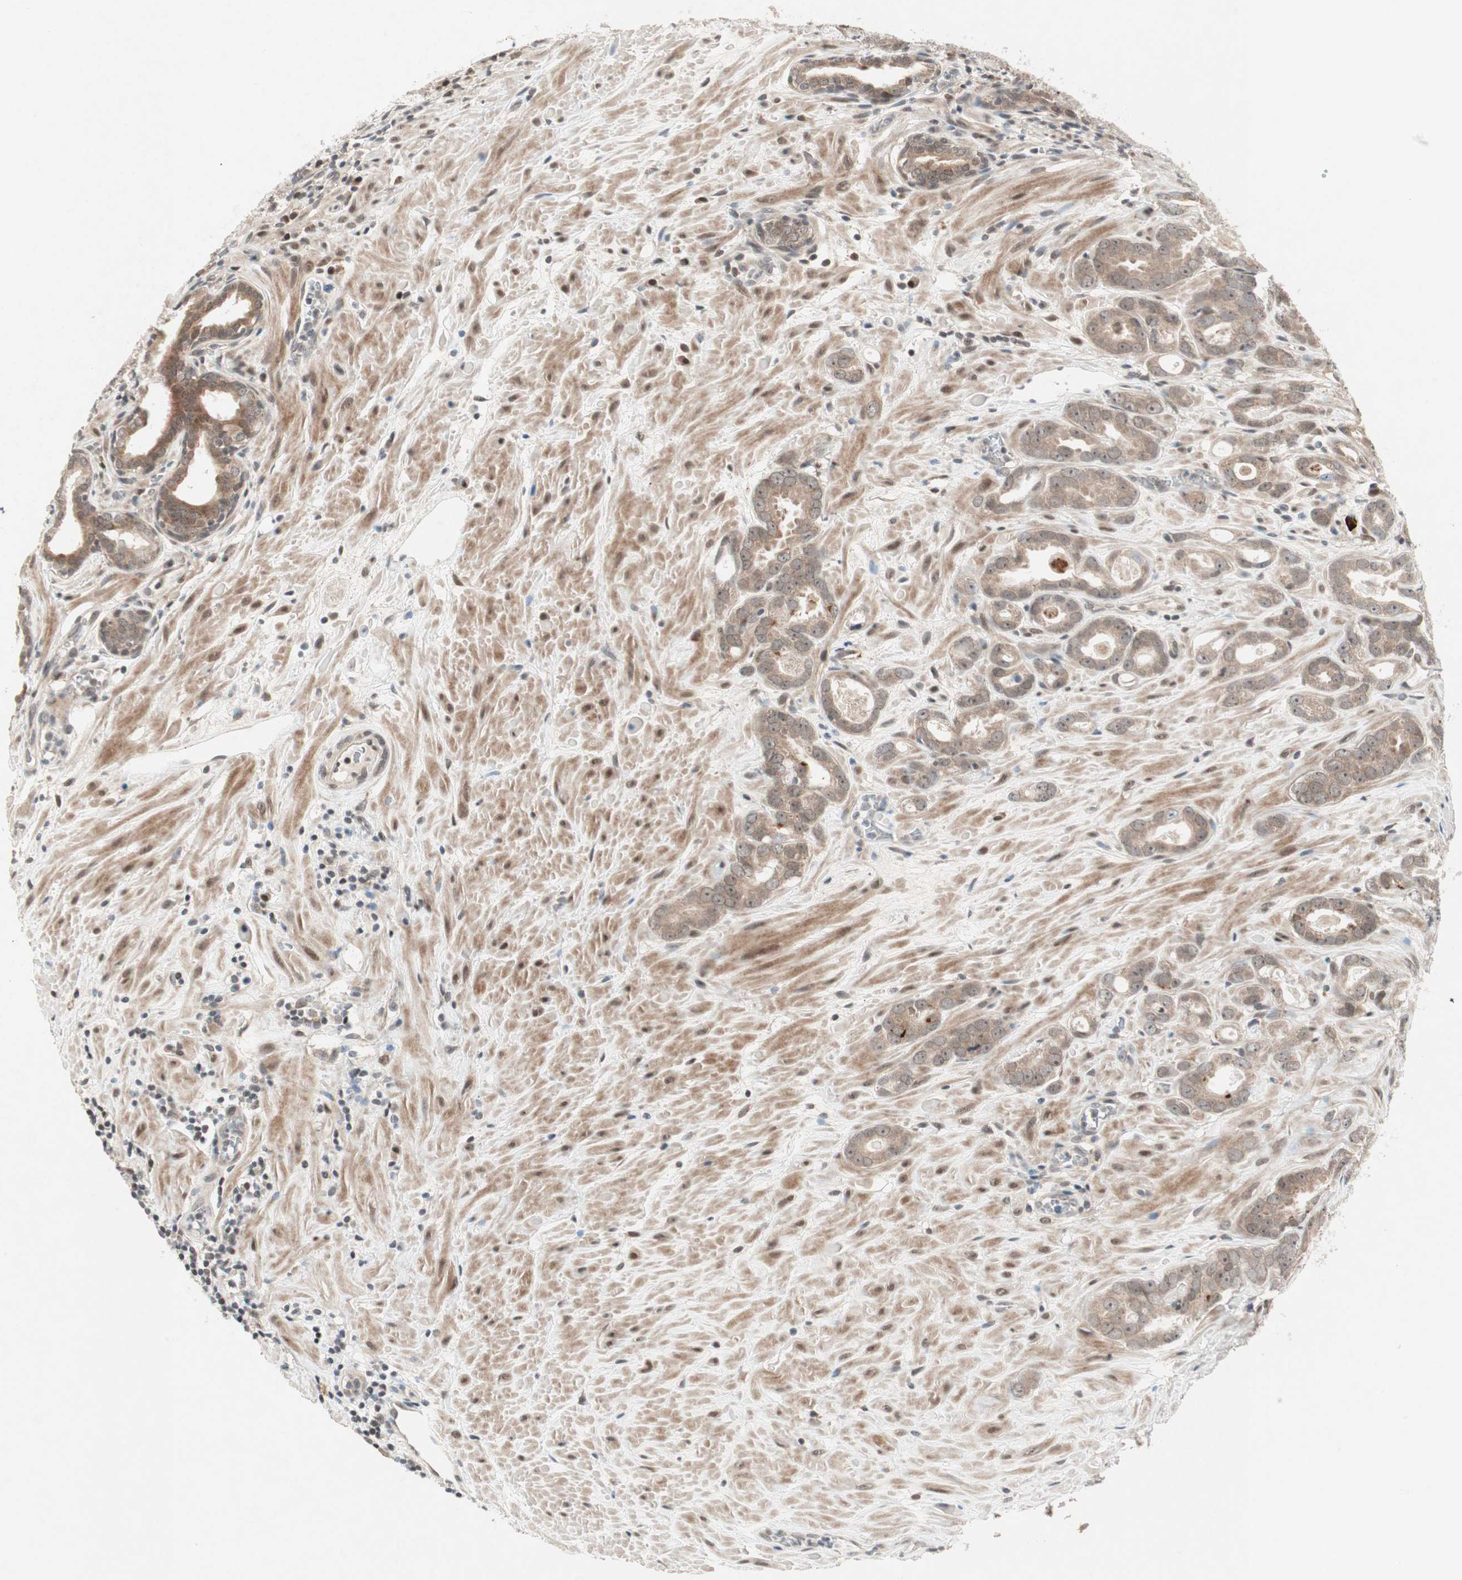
{"staining": {"intensity": "weak", "quantity": ">75%", "location": "cytoplasmic/membranous,nuclear"}, "tissue": "prostate cancer", "cell_type": "Tumor cells", "image_type": "cancer", "snomed": [{"axis": "morphology", "description": "Adenocarcinoma, Low grade"}, {"axis": "topography", "description": "Prostate"}], "caption": "Immunohistochemical staining of human low-grade adenocarcinoma (prostate) demonstrates weak cytoplasmic/membranous and nuclear protein expression in about >75% of tumor cells.", "gene": "PGBD1", "patient": {"sex": "male", "age": 57}}